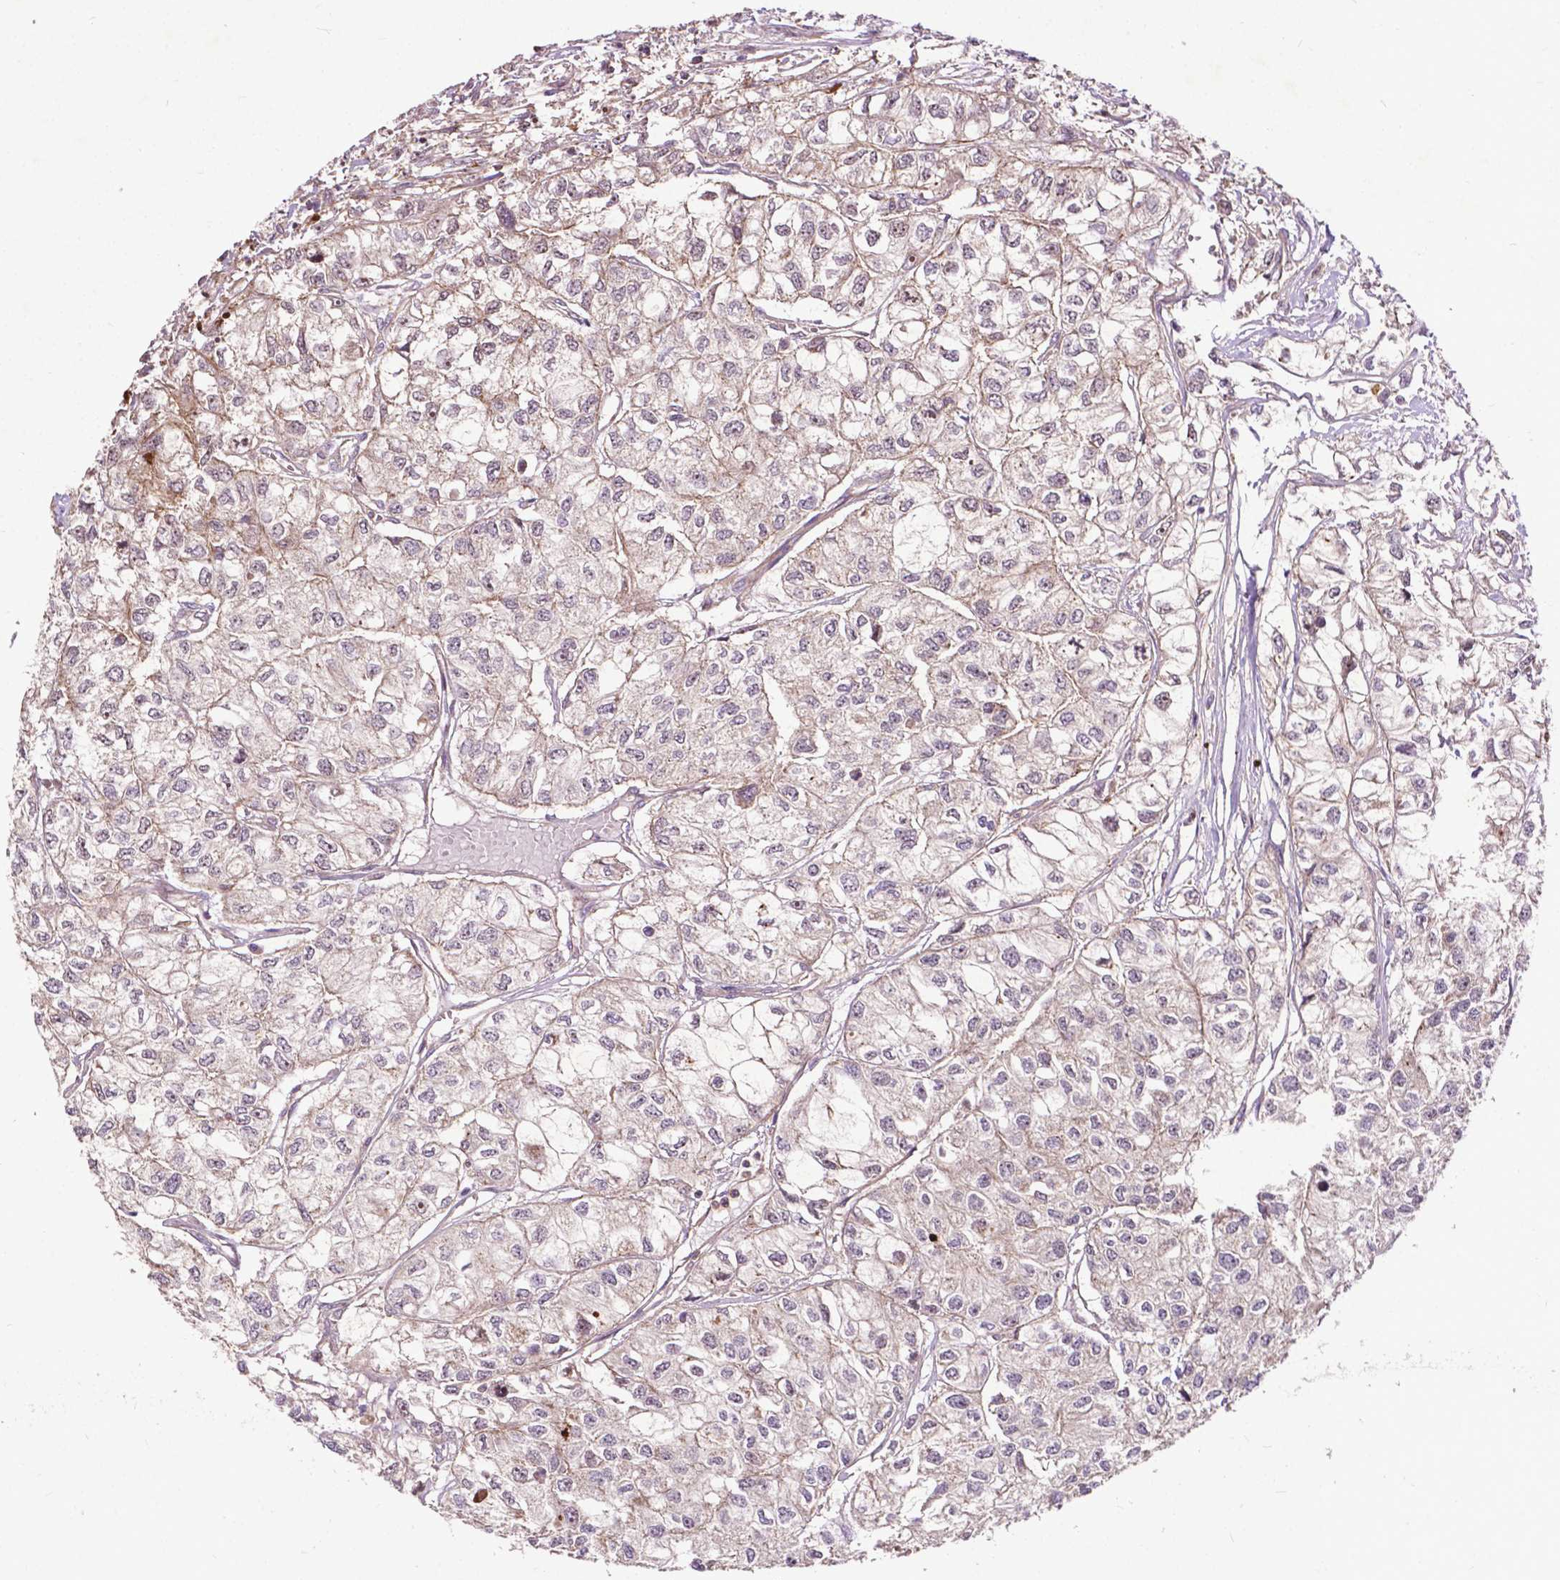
{"staining": {"intensity": "weak", "quantity": "<25%", "location": "cytoplasmic/membranous"}, "tissue": "renal cancer", "cell_type": "Tumor cells", "image_type": "cancer", "snomed": [{"axis": "morphology", "description": "Adenocarcinoma, NOS"}, {"axis": "topography", "description": "Kidney"}], "caption": "Immunohistochemistry of renal cancer (adenocarcinoma) exhibits no expression in tumor cells.", "gene": "PARP3", "patient": {"sex": "male", "age": 56}}